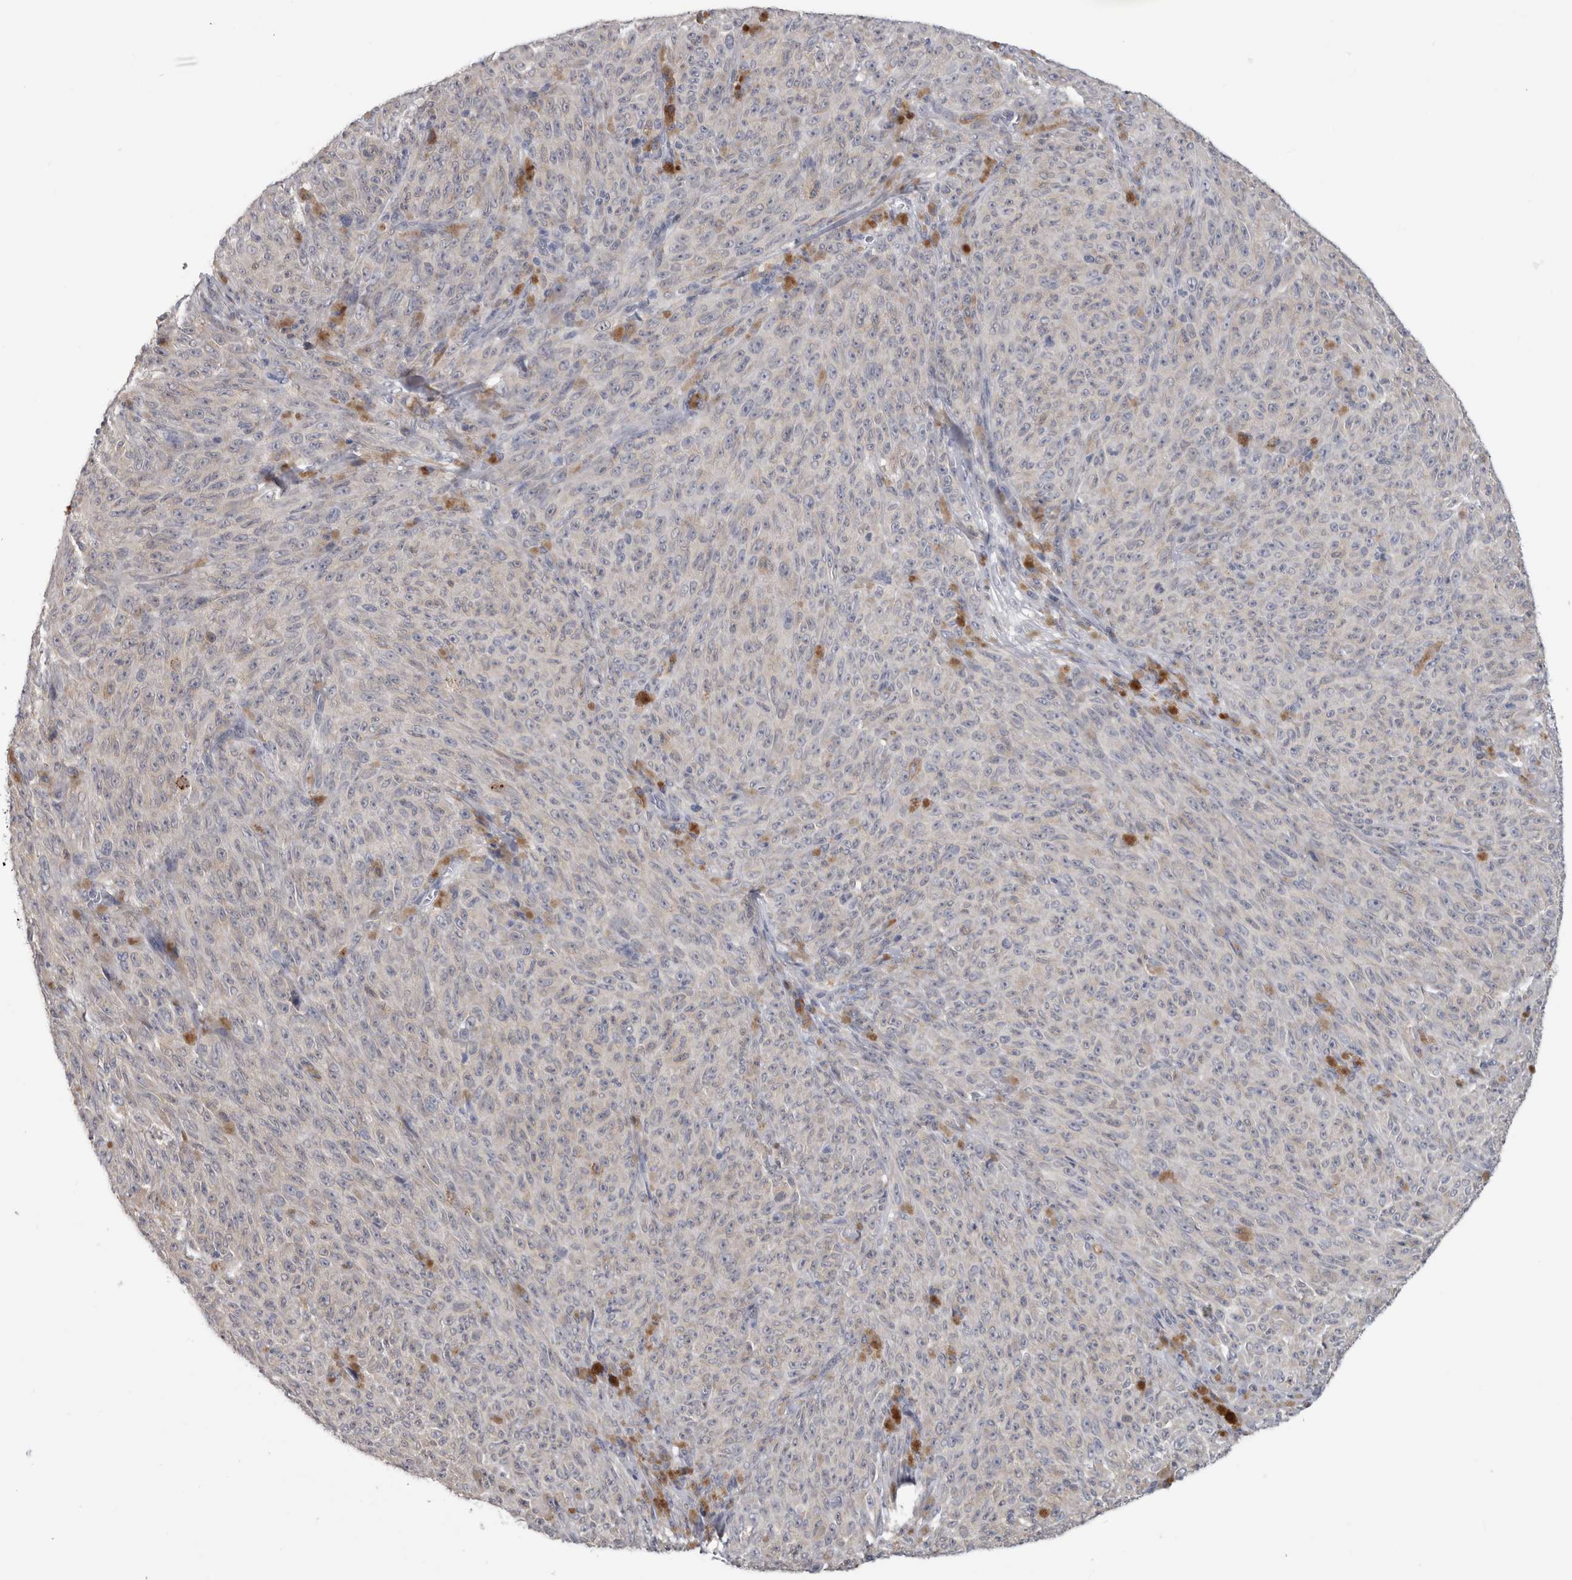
{"staining": {"intensity": "negative", "quantity": "none", "location": "none"}, "tissue": "melanoma", "cell_type": "Tumor cells", "image_type": "cancer", "snomed": [{"axis": "morphology", "description": "Malignant melanoma, NOS"}, {"axis": "topography", "description": "Skin"}], "caption": "High power microscopy photomicrograph of an immunohistochemistry micrograph of melanoma, revealing no significant staining in tumor cells.", "gene": "TMEM242", "patient": {"sex": "female", "age": 82}}